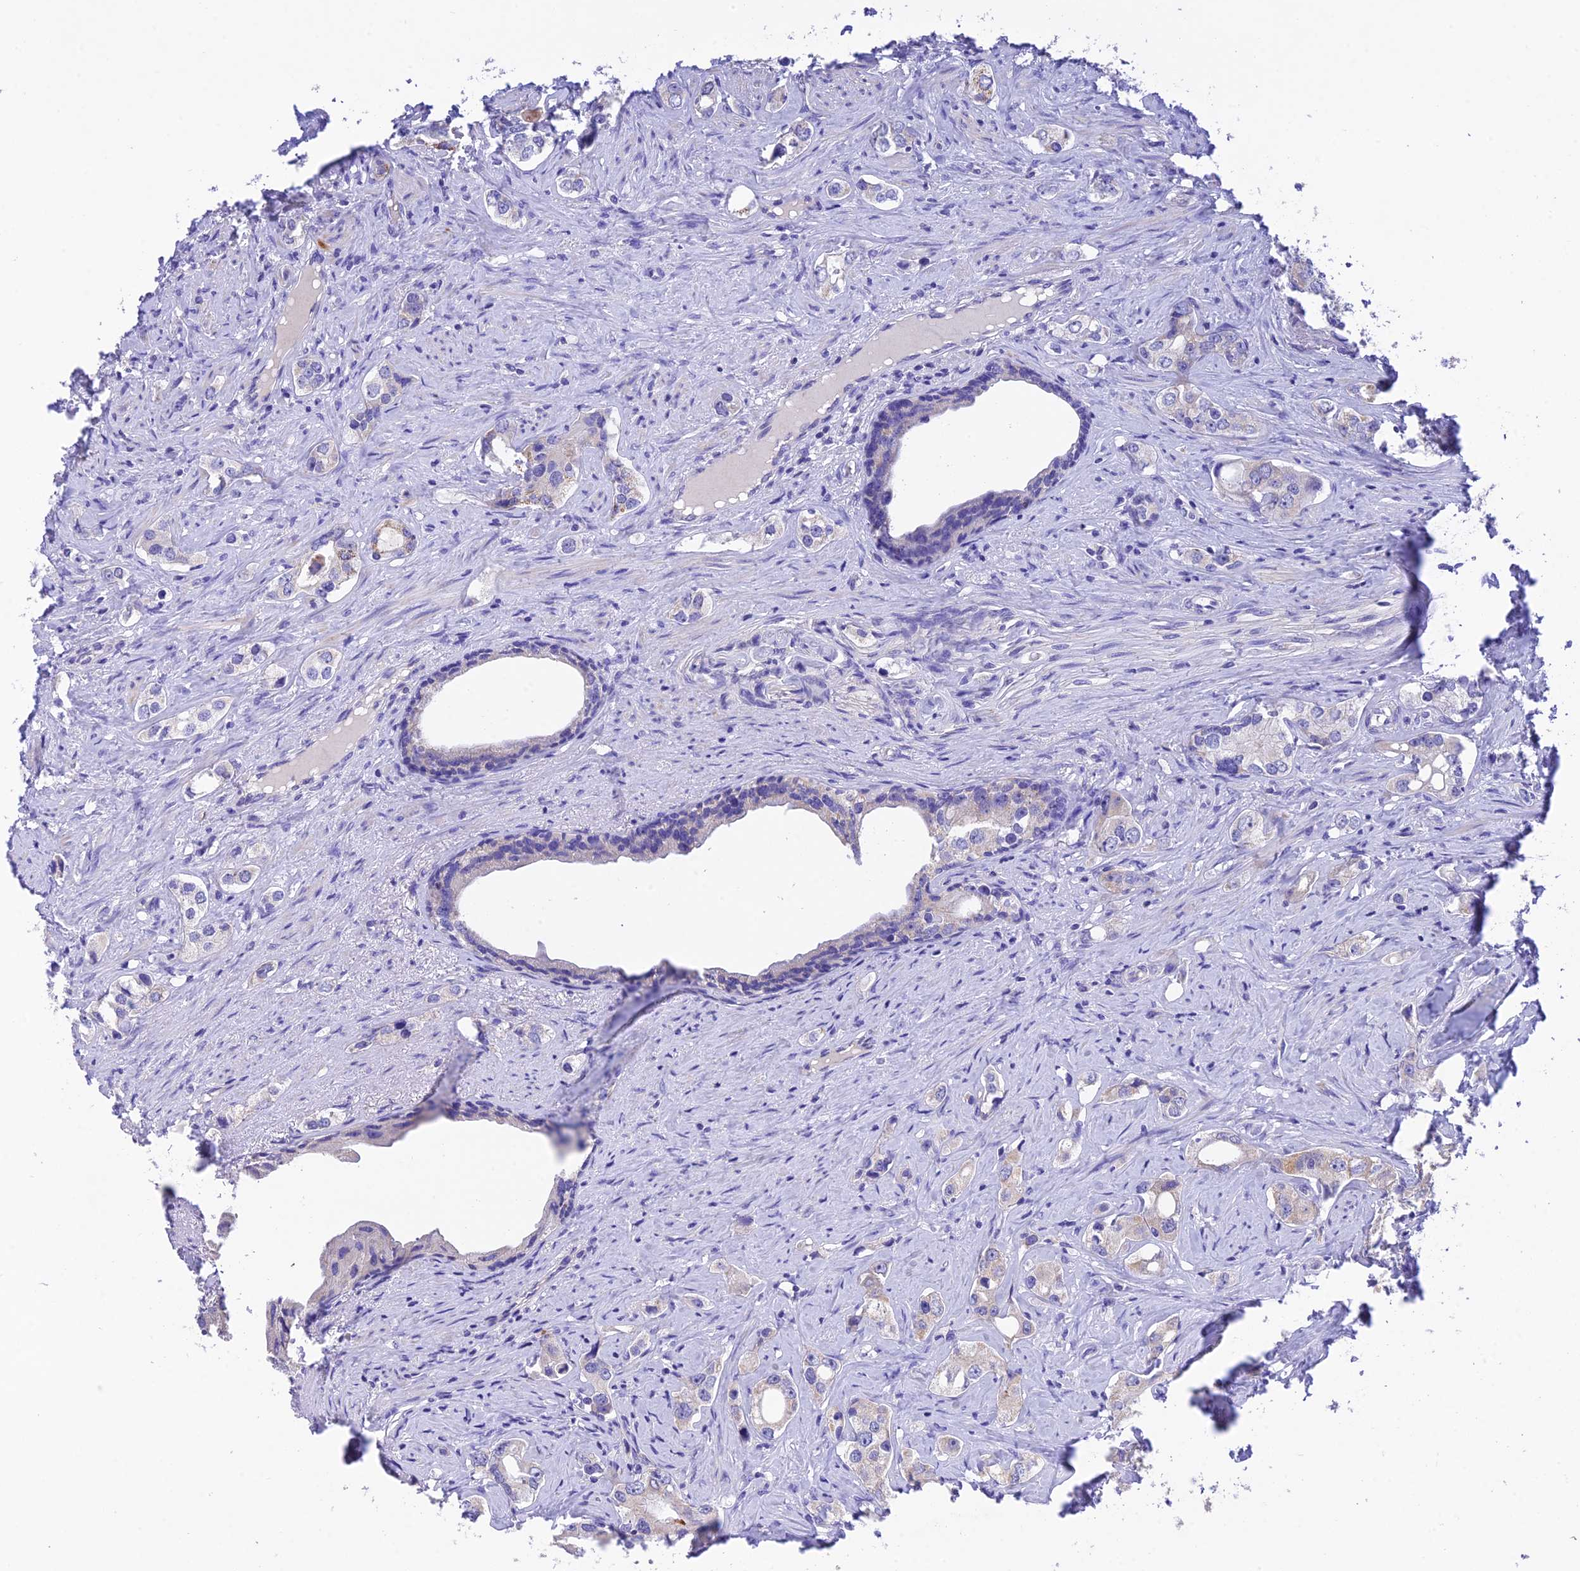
{"staining": {"intensity": "weak", "quantity": "<25%", "location": "cytoplasmic/membranous"}, "tissue": "prostate cancer", "cell_type": "Tumor cells", "image_type": "cancer", "snomed": [{"axis": "morphology", "description": "Adenocarcinoma, High grade"}, {"axis": "topography", "description": "Prostate"}], "caption": "Micrograph shows no significant protein expression in tumor cells of high-grade adenocarcinoma (prostate).", "gene": "MS4A5", "patient": {"sex": "male", "age": 63}}